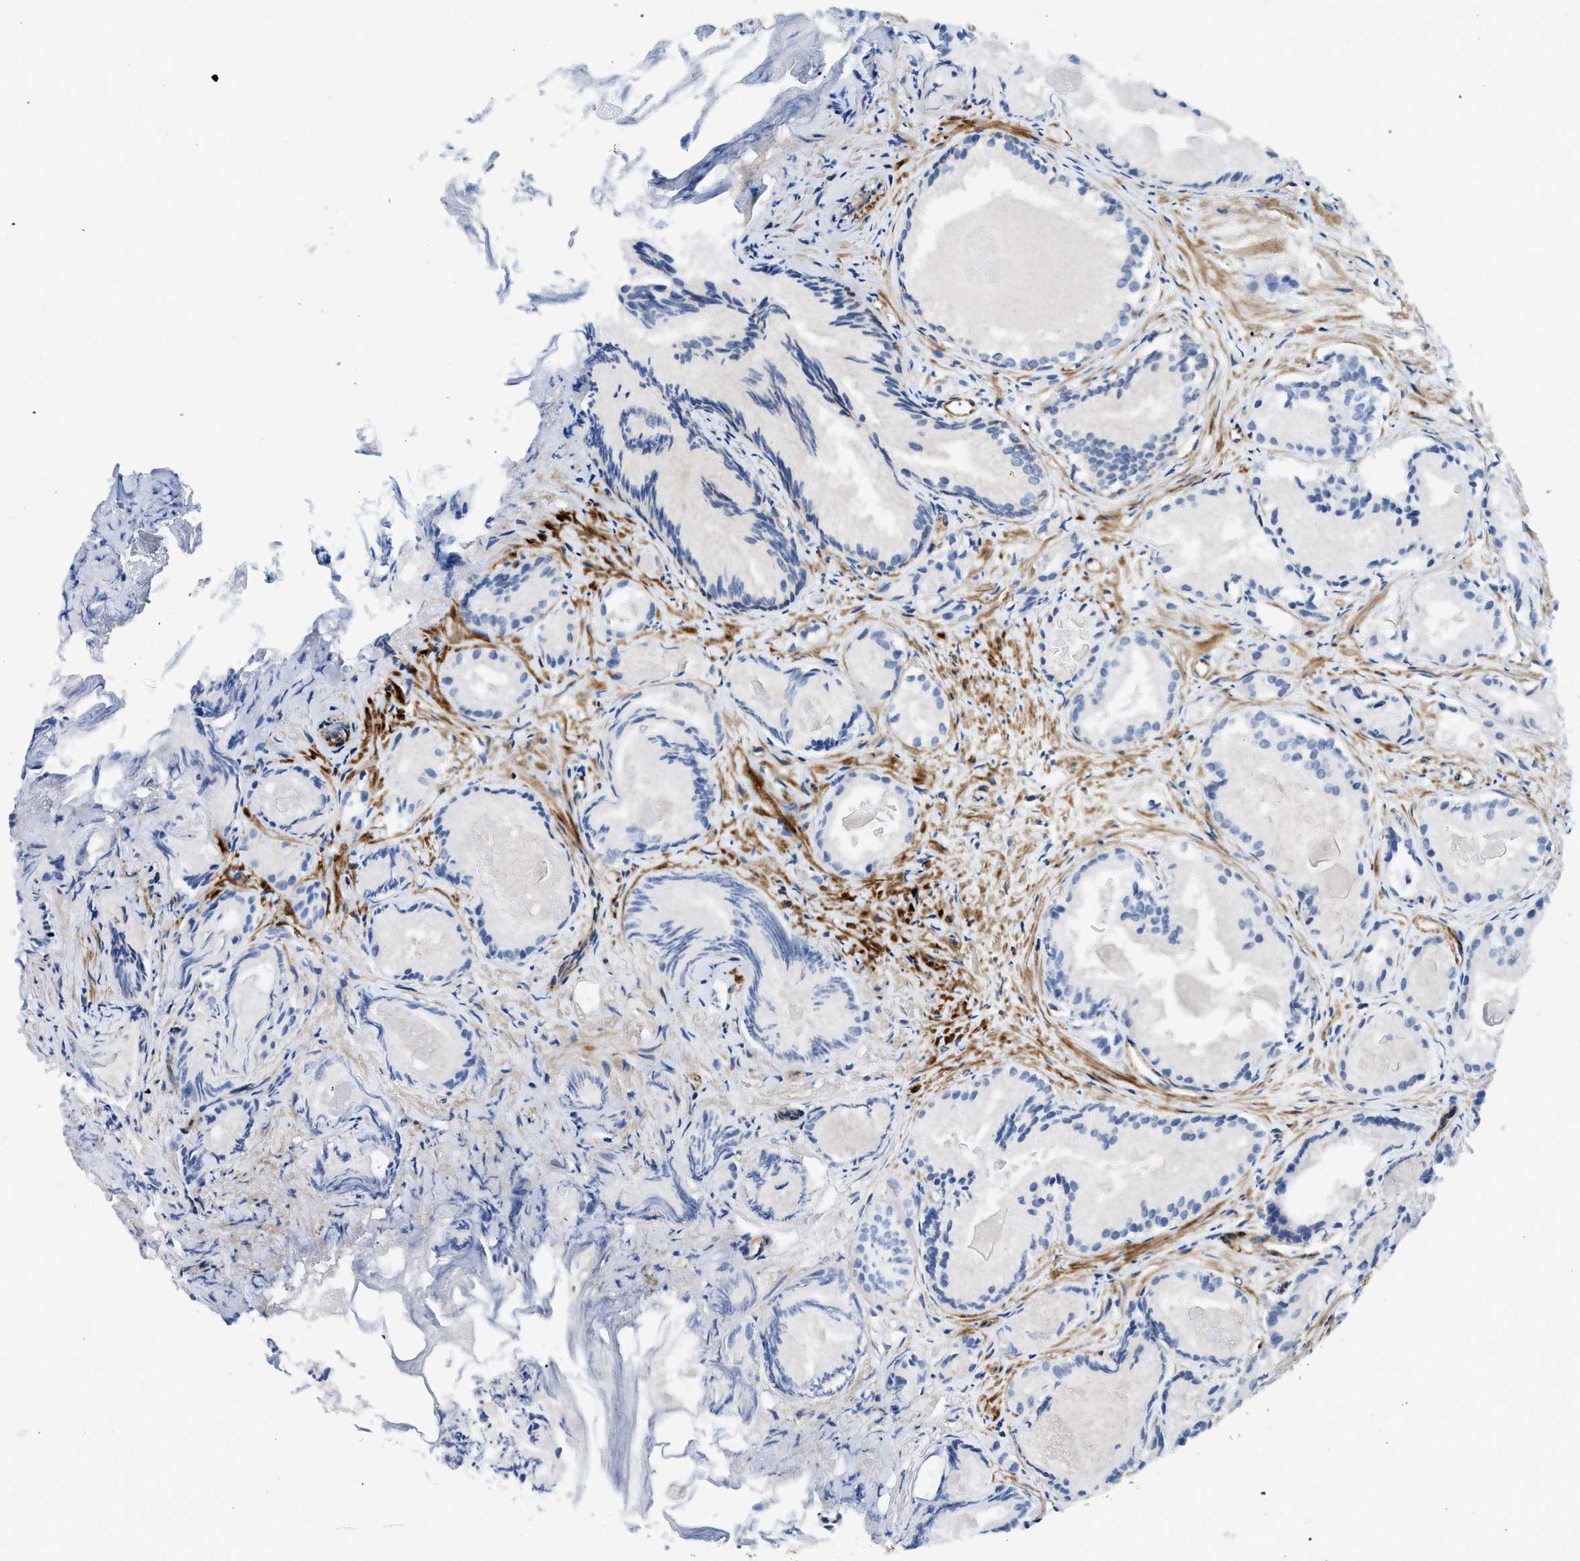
{"staining": {"intensity": "negative", "quantity": "none", "location": "none"}, "tissue": "prostate cancer", "cell_type": "Tumor cells", "image_type": "cancer", "snomed": [{"axis": "morphology", "description": "Adenocarcinoma, Low grade"}, {"axis": "topography", "description": "Prostate"}], "caption": "This photomicrograph is of prostate cancer stained with IHC to label a protein in brown with the nuclei are counter-stained blue. There is no positivity in tumor cells.", "gene": "HIP1", "patient": {"sex": "male", "age": 72}}